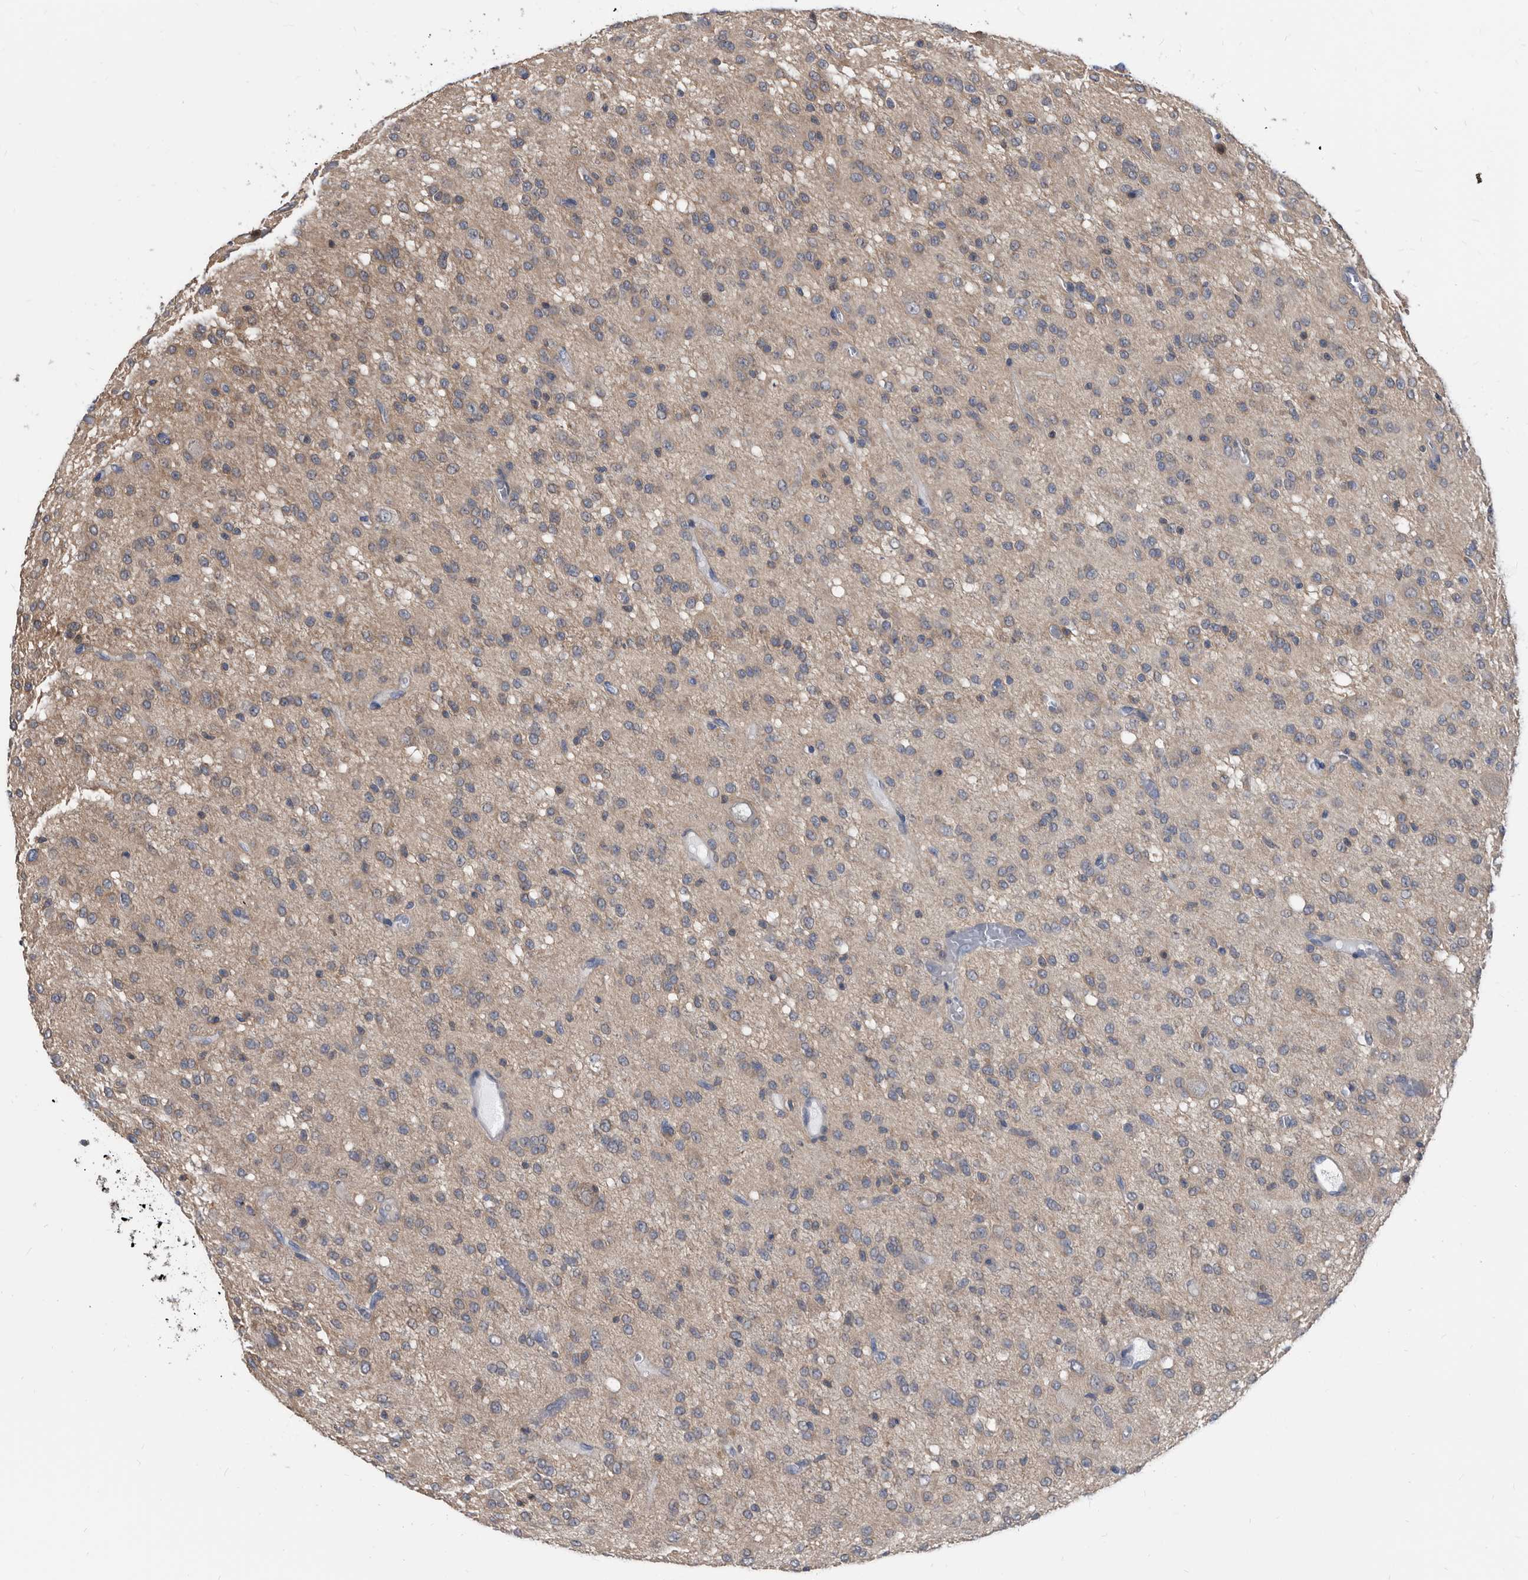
{"staining": {"intensity": "weak", "quantity": "<25%", "location": "cytoplasmic/membranous"}, "tissue": "glioma", "cell_type": "Tumor cells", "image_type": "cancer", "snomed": [{"axis": "morphology", "description": "Glioma, malignant, High grade"}, {"axis": "topography", "description": "Brain"}], "caption": "High-grade glioma (malignant) was stained to show a protein in brown. There is no significant expression in tumor cells.", "gene": "APEH", "patient": {"sex": "female", "age": 59}}